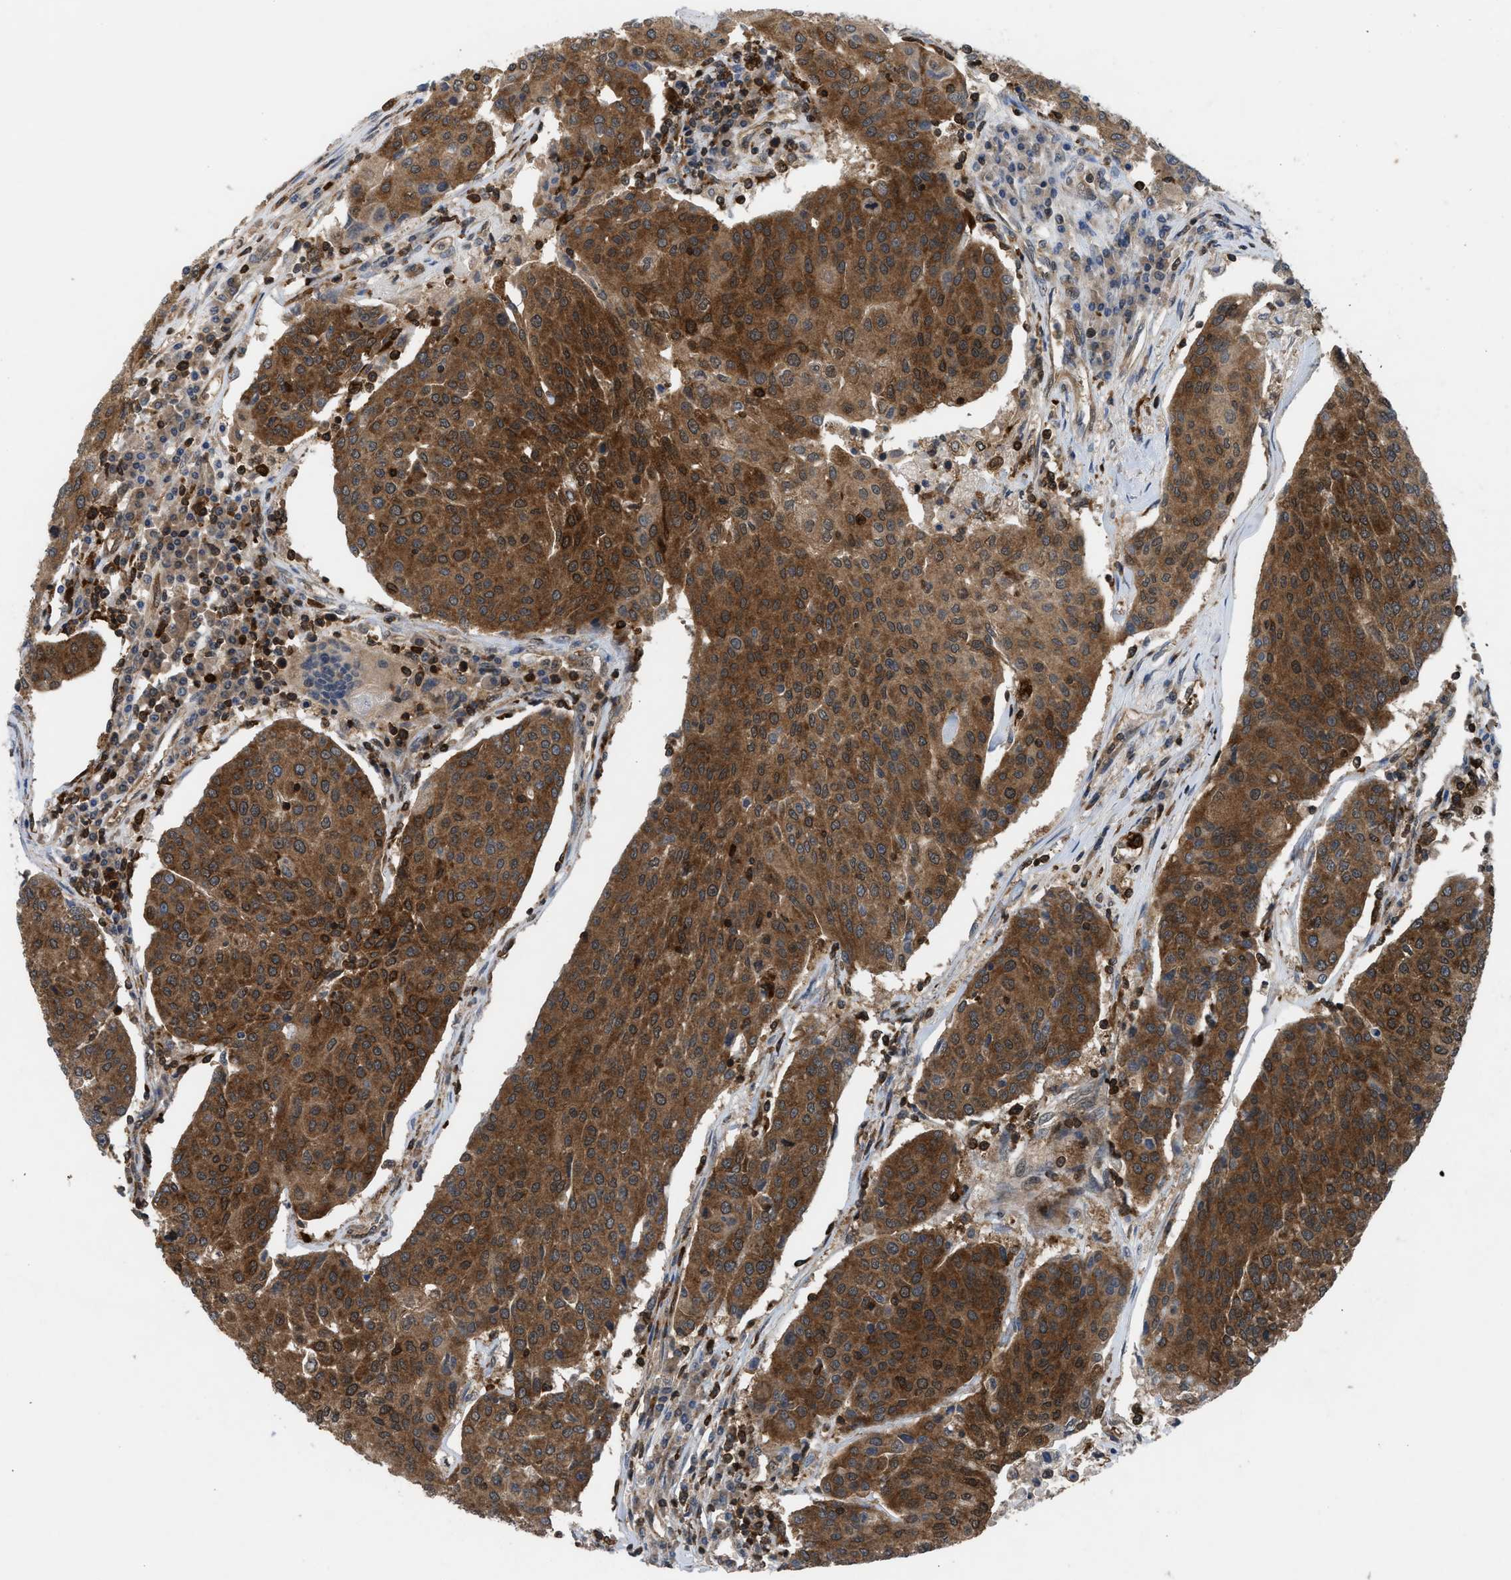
{"staining": {"intensity": "moderate", "quantity": ">75%", "location": "cytoplasmic/membranous"}, "tissue": "urothelial cancer", "cell_type": "Tumor cells", "image_type": "cancer", "snomed": [{"axis": "morphology", "description": "Urothelial carcinoma, High grade"}, {"axis": "topography", "description": "Urinary bladder"}], "caption": "Protein staining demonstrates moderate cytoplasmic/membranous expression in about >75% of tumor cells in urothelial cancer.", "gene": "OXSR1", "patient": {"sex": "female", "age": 85}}